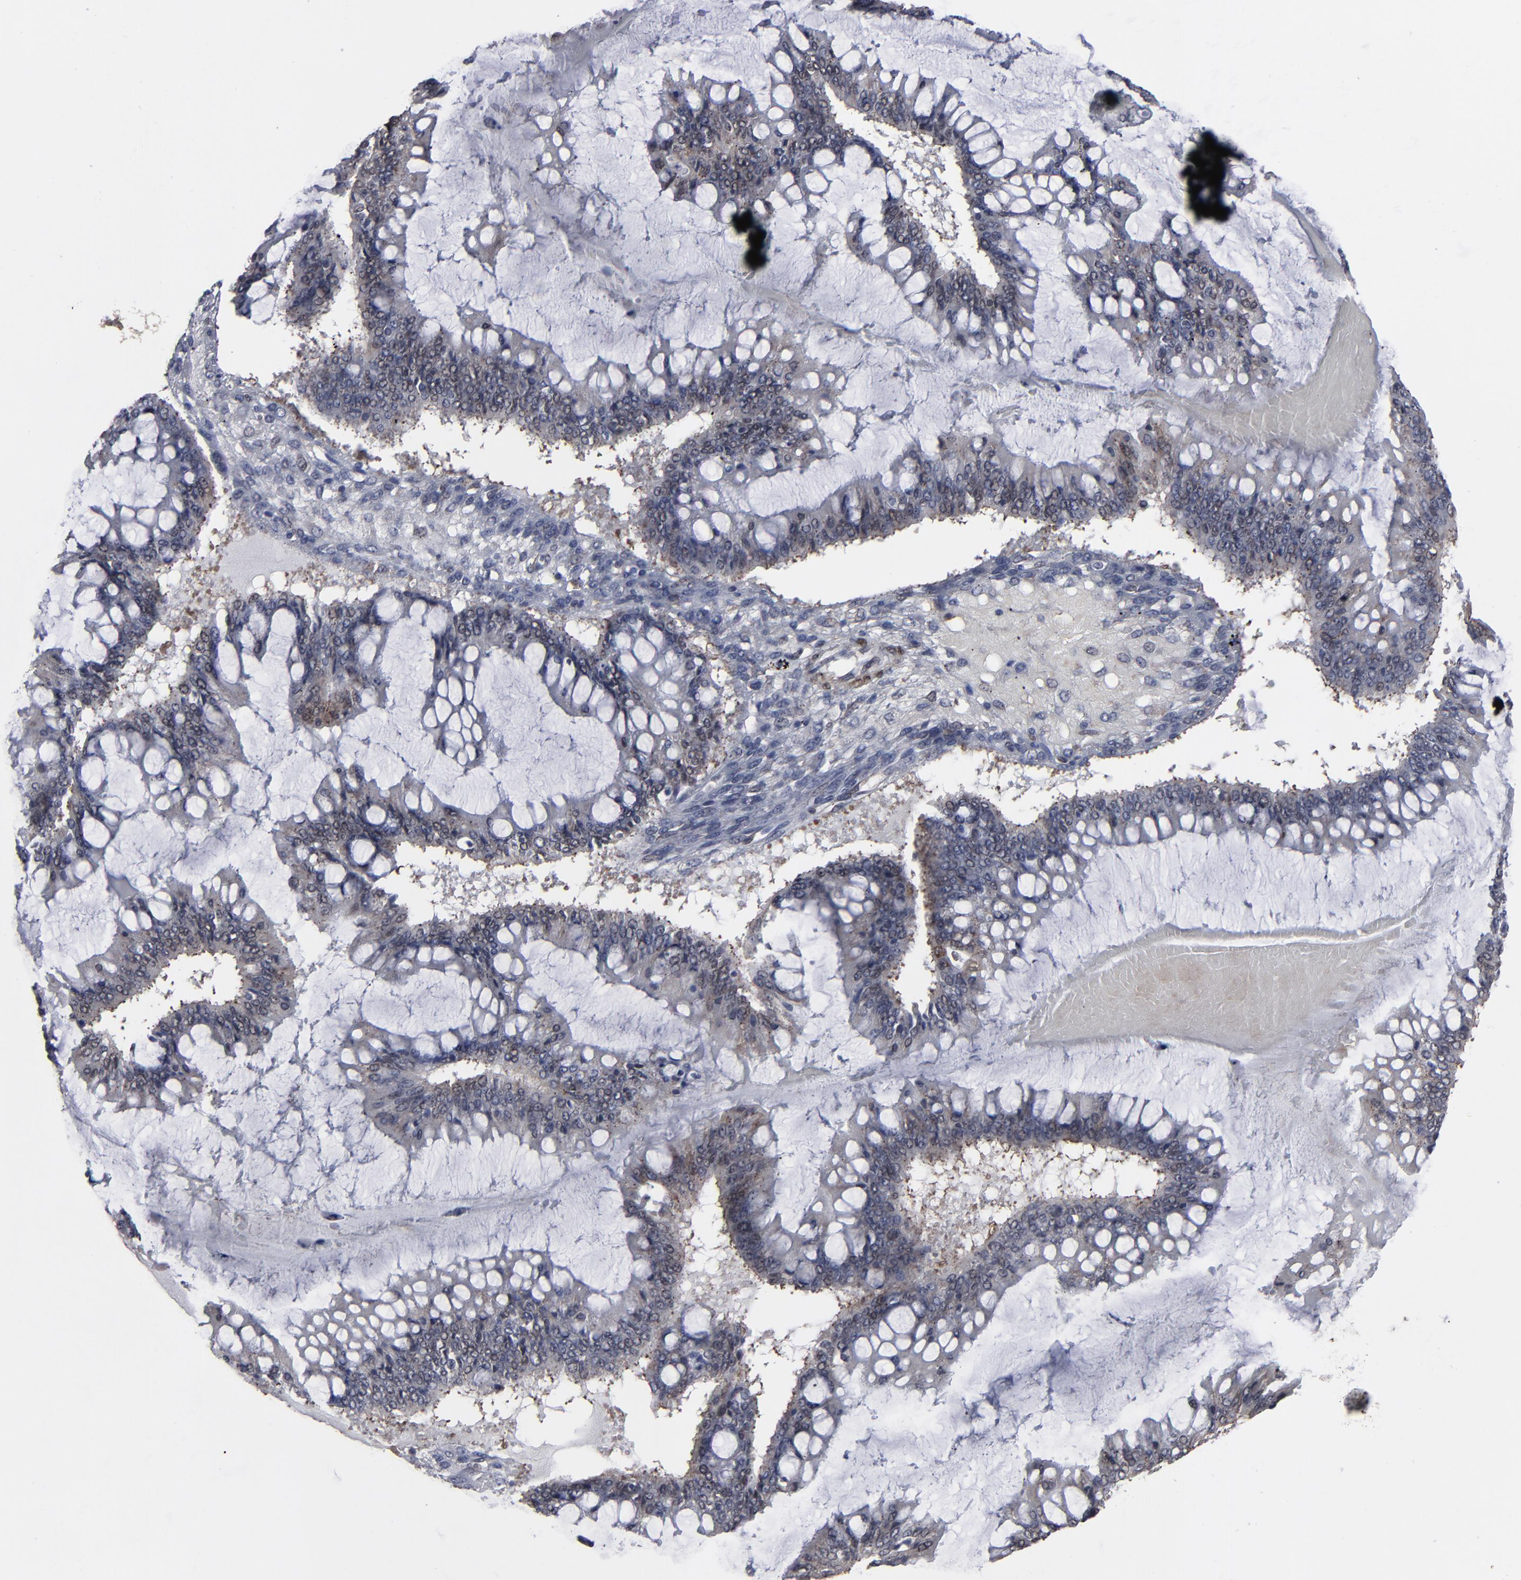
{"staining": {"intensity": "moderate", "quantity": ">75%", "location": "cytoplasmic/membranous"}, "tissue": "ovarian cancer", "cell_type": "Tumor cells", "image_type": "cancer", "snomed": [{"axis": "morphology", "description": "Cystadenocarcinoma, mucinous, NOS"}, {"axis": "topography", "description": "Ovary"}], "caption": "Ovarian cancer (mucinous cystadenocarcinoma) tissue shows moderate cytoplasmic/membranous positivity in approximately >75% of tumor cells (Brightfield microscopy of DAB IHC at high magnification).", "gene": "KIAA2026", "patient": {"sex": "female", "age": 73}}